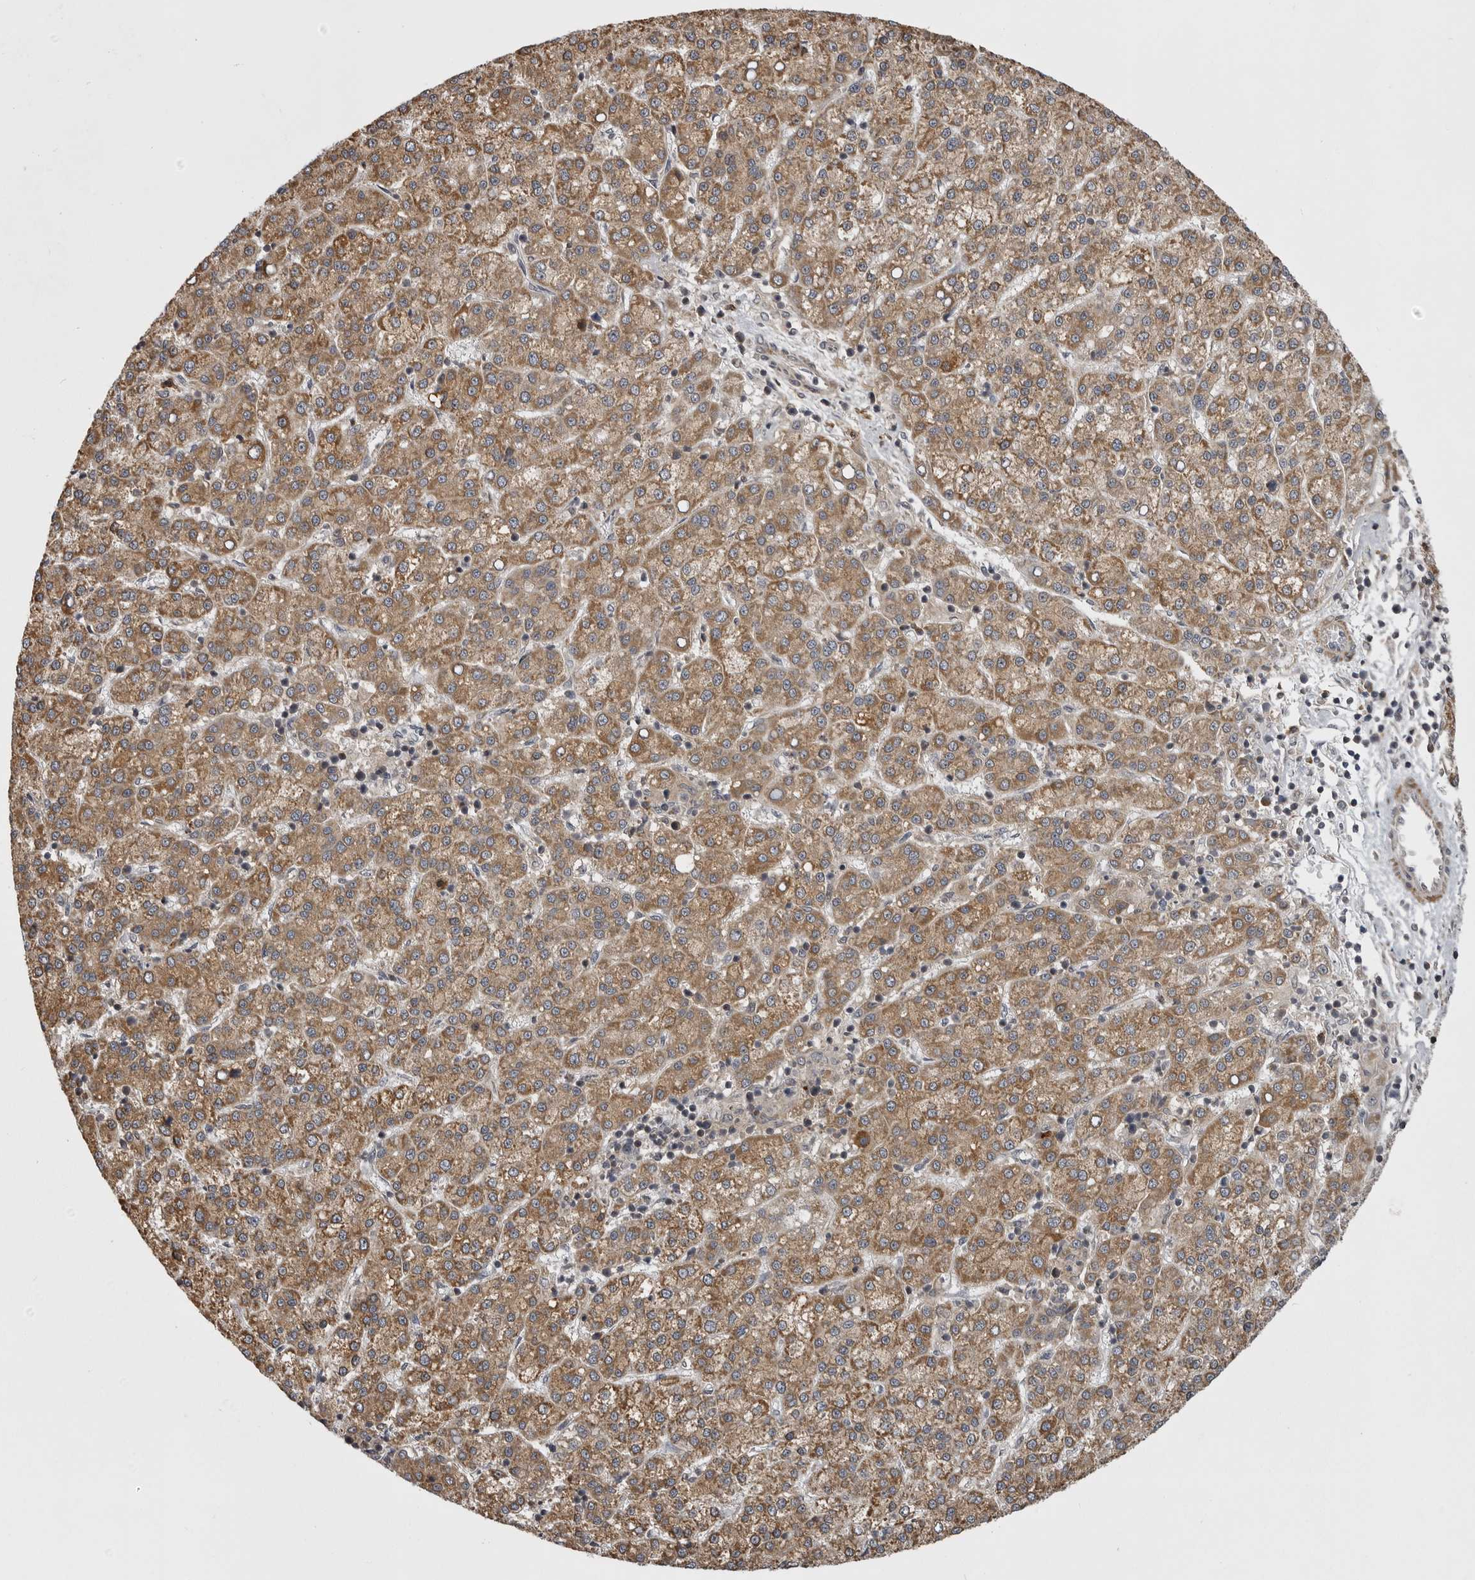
{"staining": {"intensity": "moderate", "quantity": ">75%", "location": "cytoplasmic/membranous"}, "tissue": "liver cancer", "cell_type": "Tumor cells", "image_type": "cancer", "snomed": [{"axis": "morphology", "description": "Carcinoma, Hepatocellular, NOS"}, {"axis": "topography", "description": "Liver"}], "caption": "A high-resolution image shows IHC staining of liver cancer (hepatocellular carcinoma), which demonstrates moderate cytoplasmic/membranous staining in approximately >75% of tumor cells.", "gene": "ZNRF1", "patient": {"sex": "female", "age": 58}}